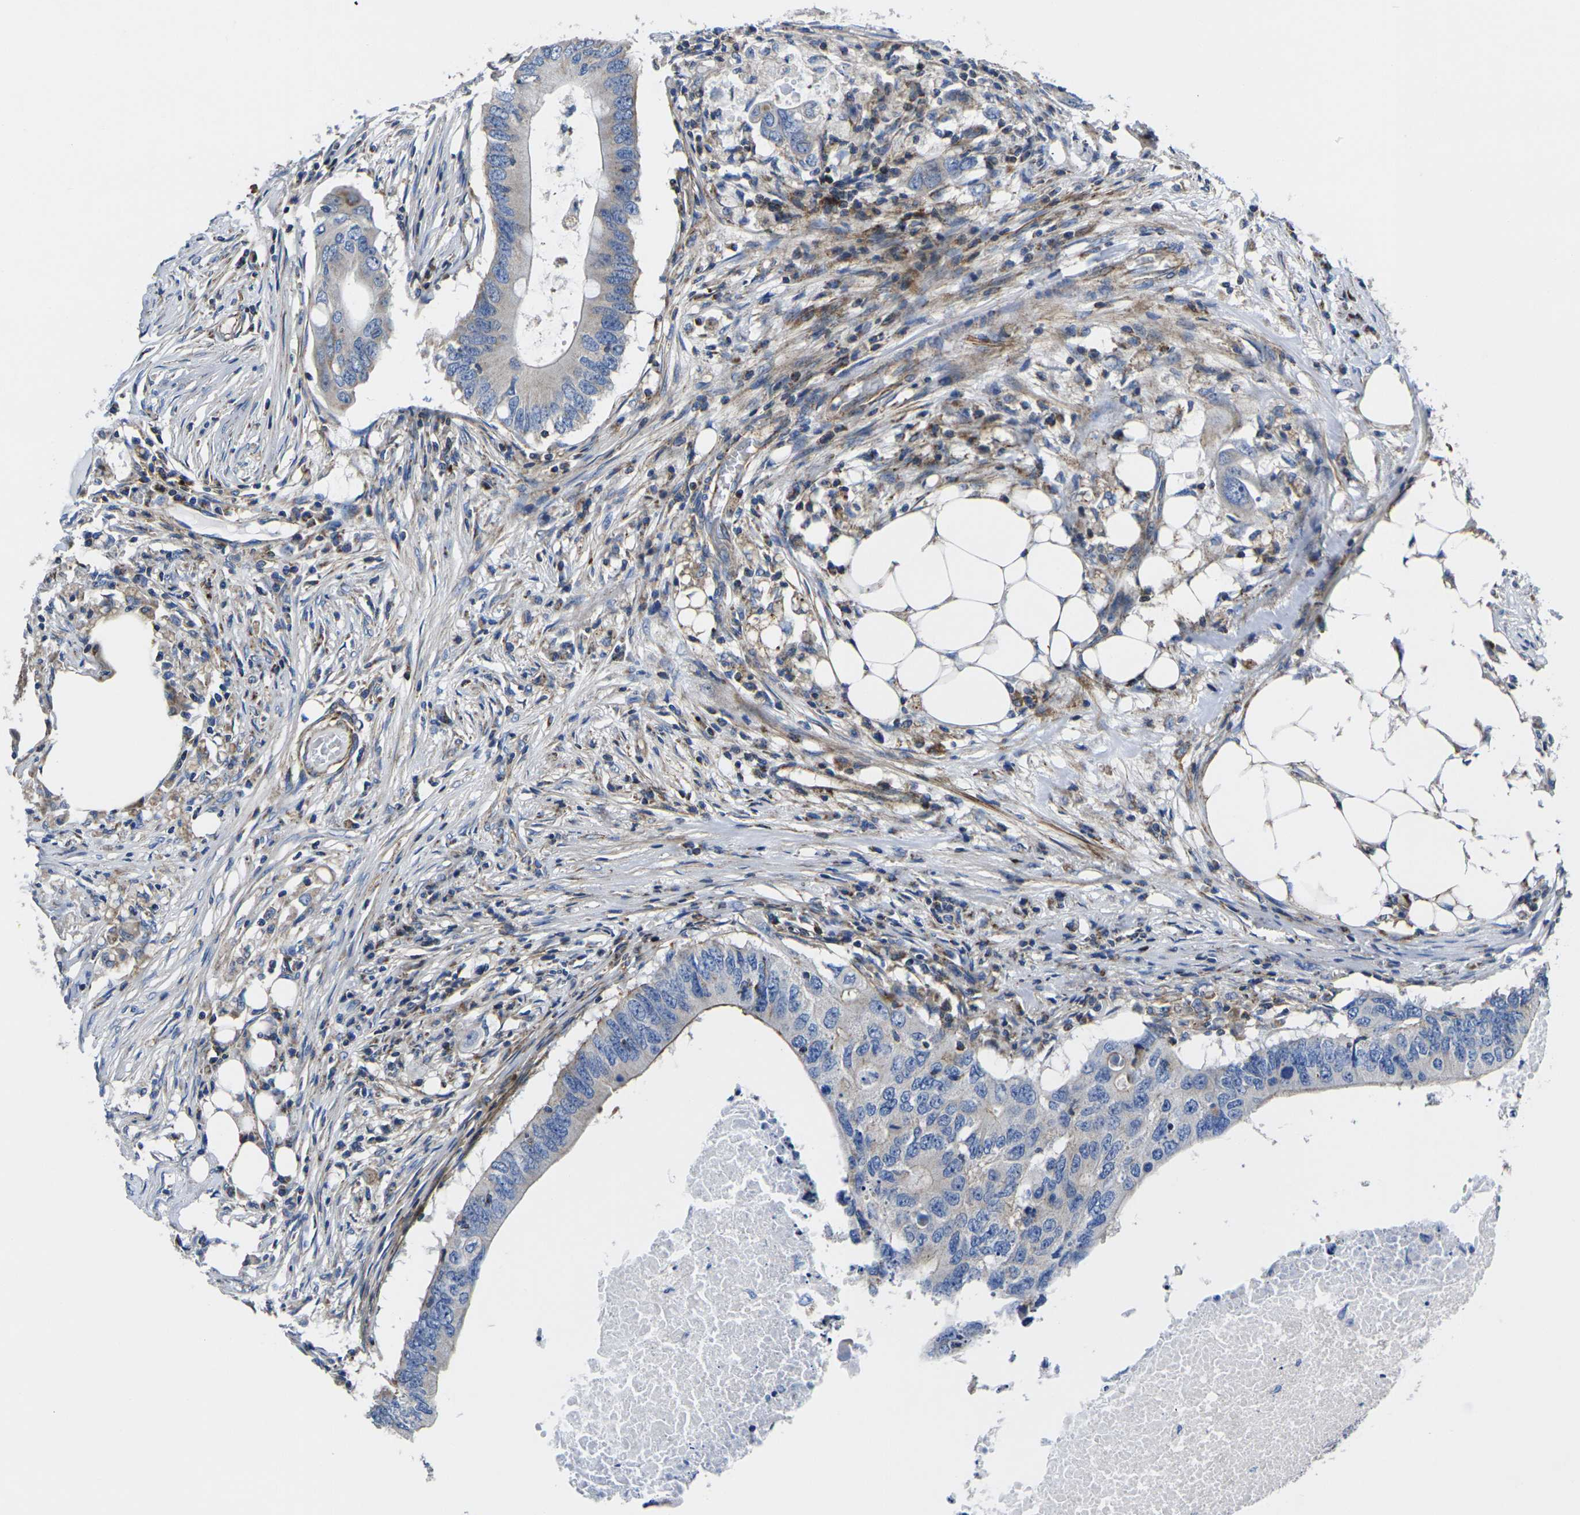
{"staining": {"intensity": "moderate", "quantity": "<25%", "location": "cytoplasmic/membranous"}, "tissue": "colorectal cancer", "cell_type": "Tumor cells", "image_type": "cancer", "snomed": [{"axis": "morphology", "description": "Adenocarcinoma, NOS"}, {"axis": "topography", "description": "Colon"}], "caption": "Immunohistochemistry (DAB (3,3'-diaminobenzidine)) staining of colorectal cancer shows moderate cytoplasmic/membranous protein expression in about <25% of tumor cells.", "gene": "GPR4", "patient": {"sex": "male", "age": 71}}